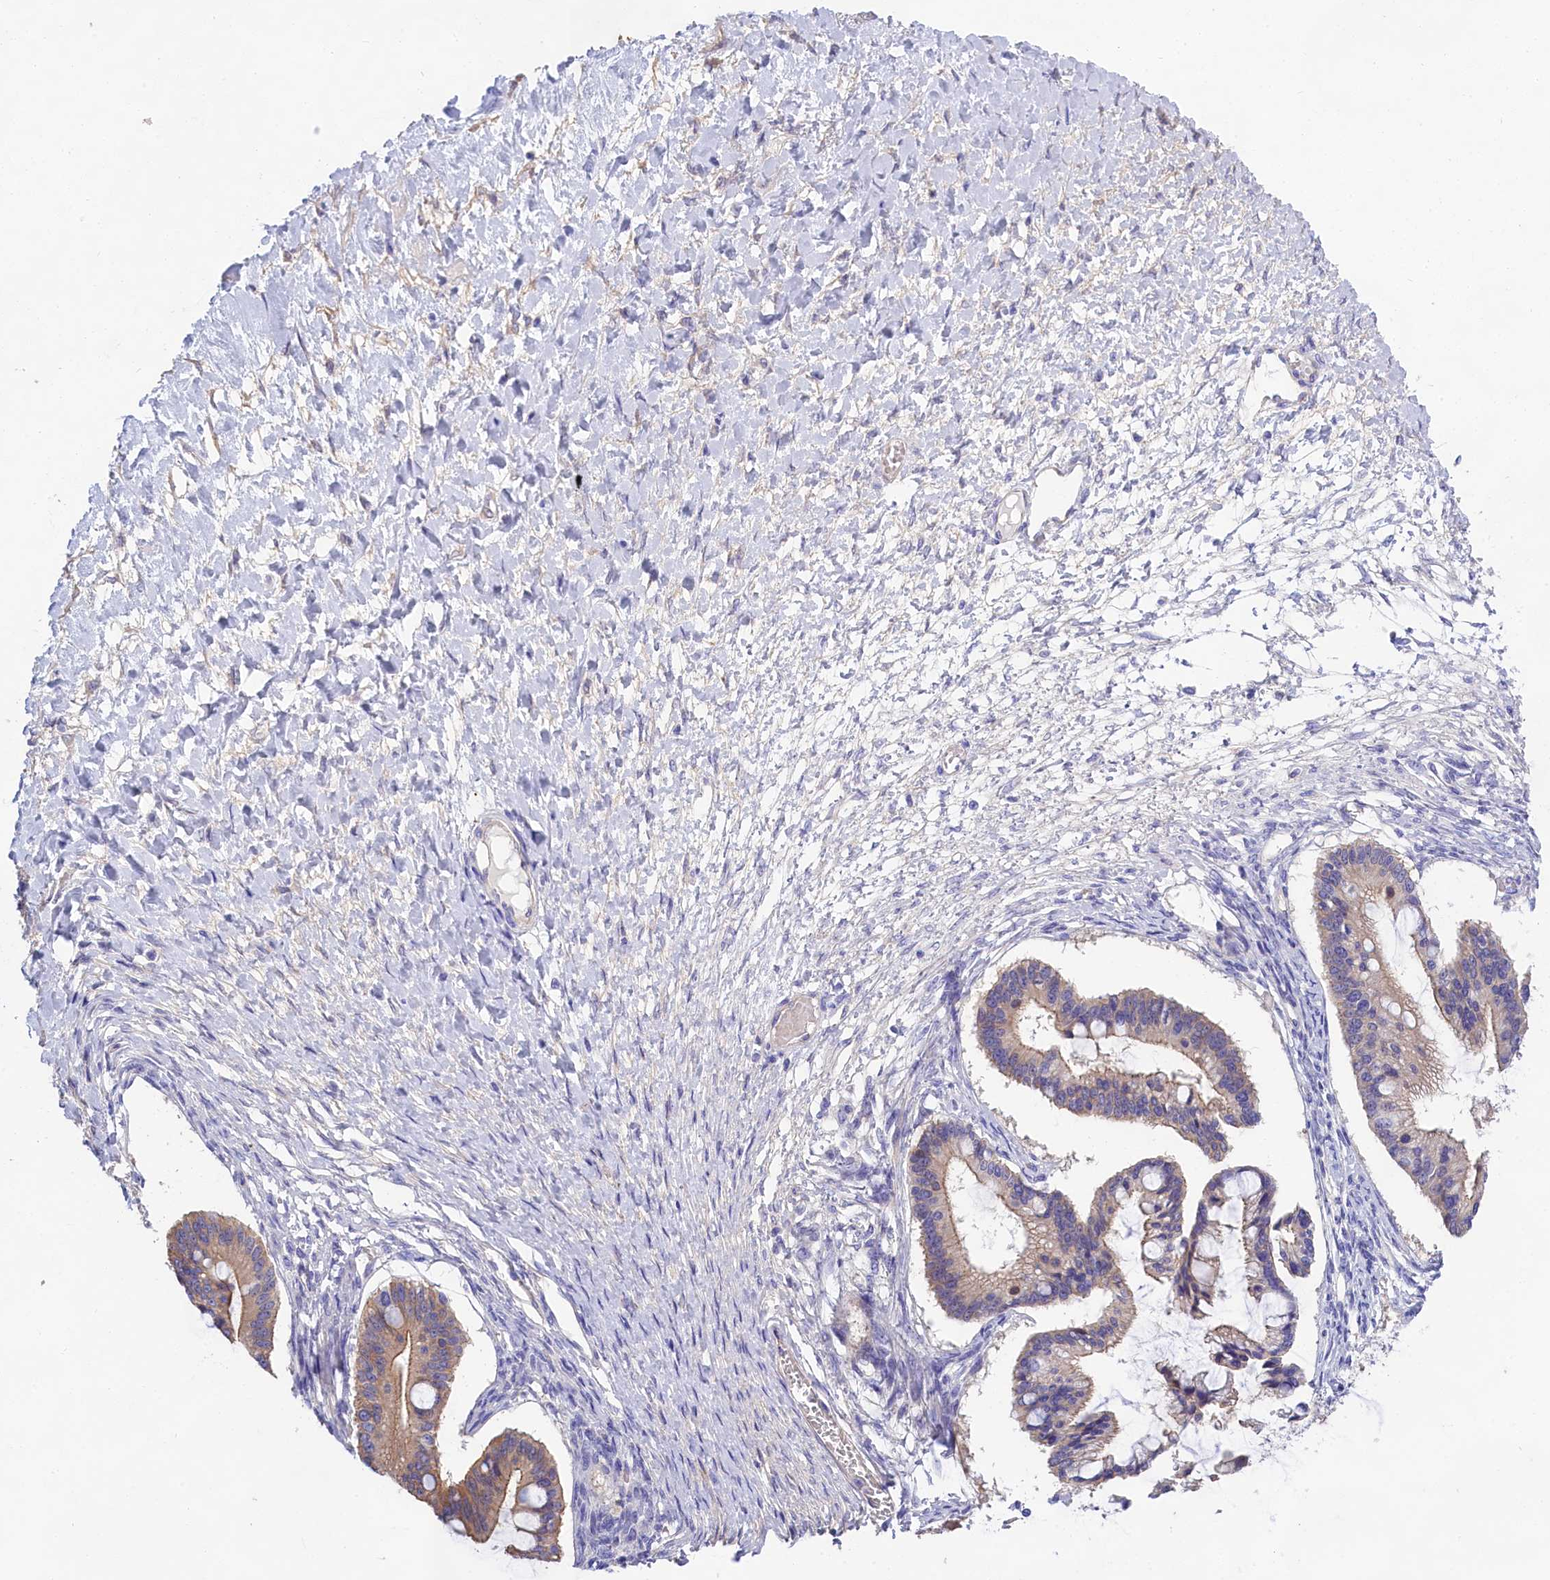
{"staining": {"intensity": "moderate", "quantity": "<25%", "location": "cytoplasmic/membranous"}, "tissue": "ovarian cancer", "cell_type": "Tumor cells", "image_type": "cancer", "snomed": [{"axis": "morphology", "description": "Cystadenocarcinoma, mucinous, NOS"}, {"axis": "topography", "description": "Ovary"}], "caption": "Ovarian cancer (mucinous cystadenocarcinoma) stained with DAB (3,3'-diaminobenzidine) IHC exhibits low levels of moderate cytoplasmic/membranous expression in about <25% of tumor cells.", "gene": "PPP1R13L", "patient": {"sex": "female", "age": 73}}